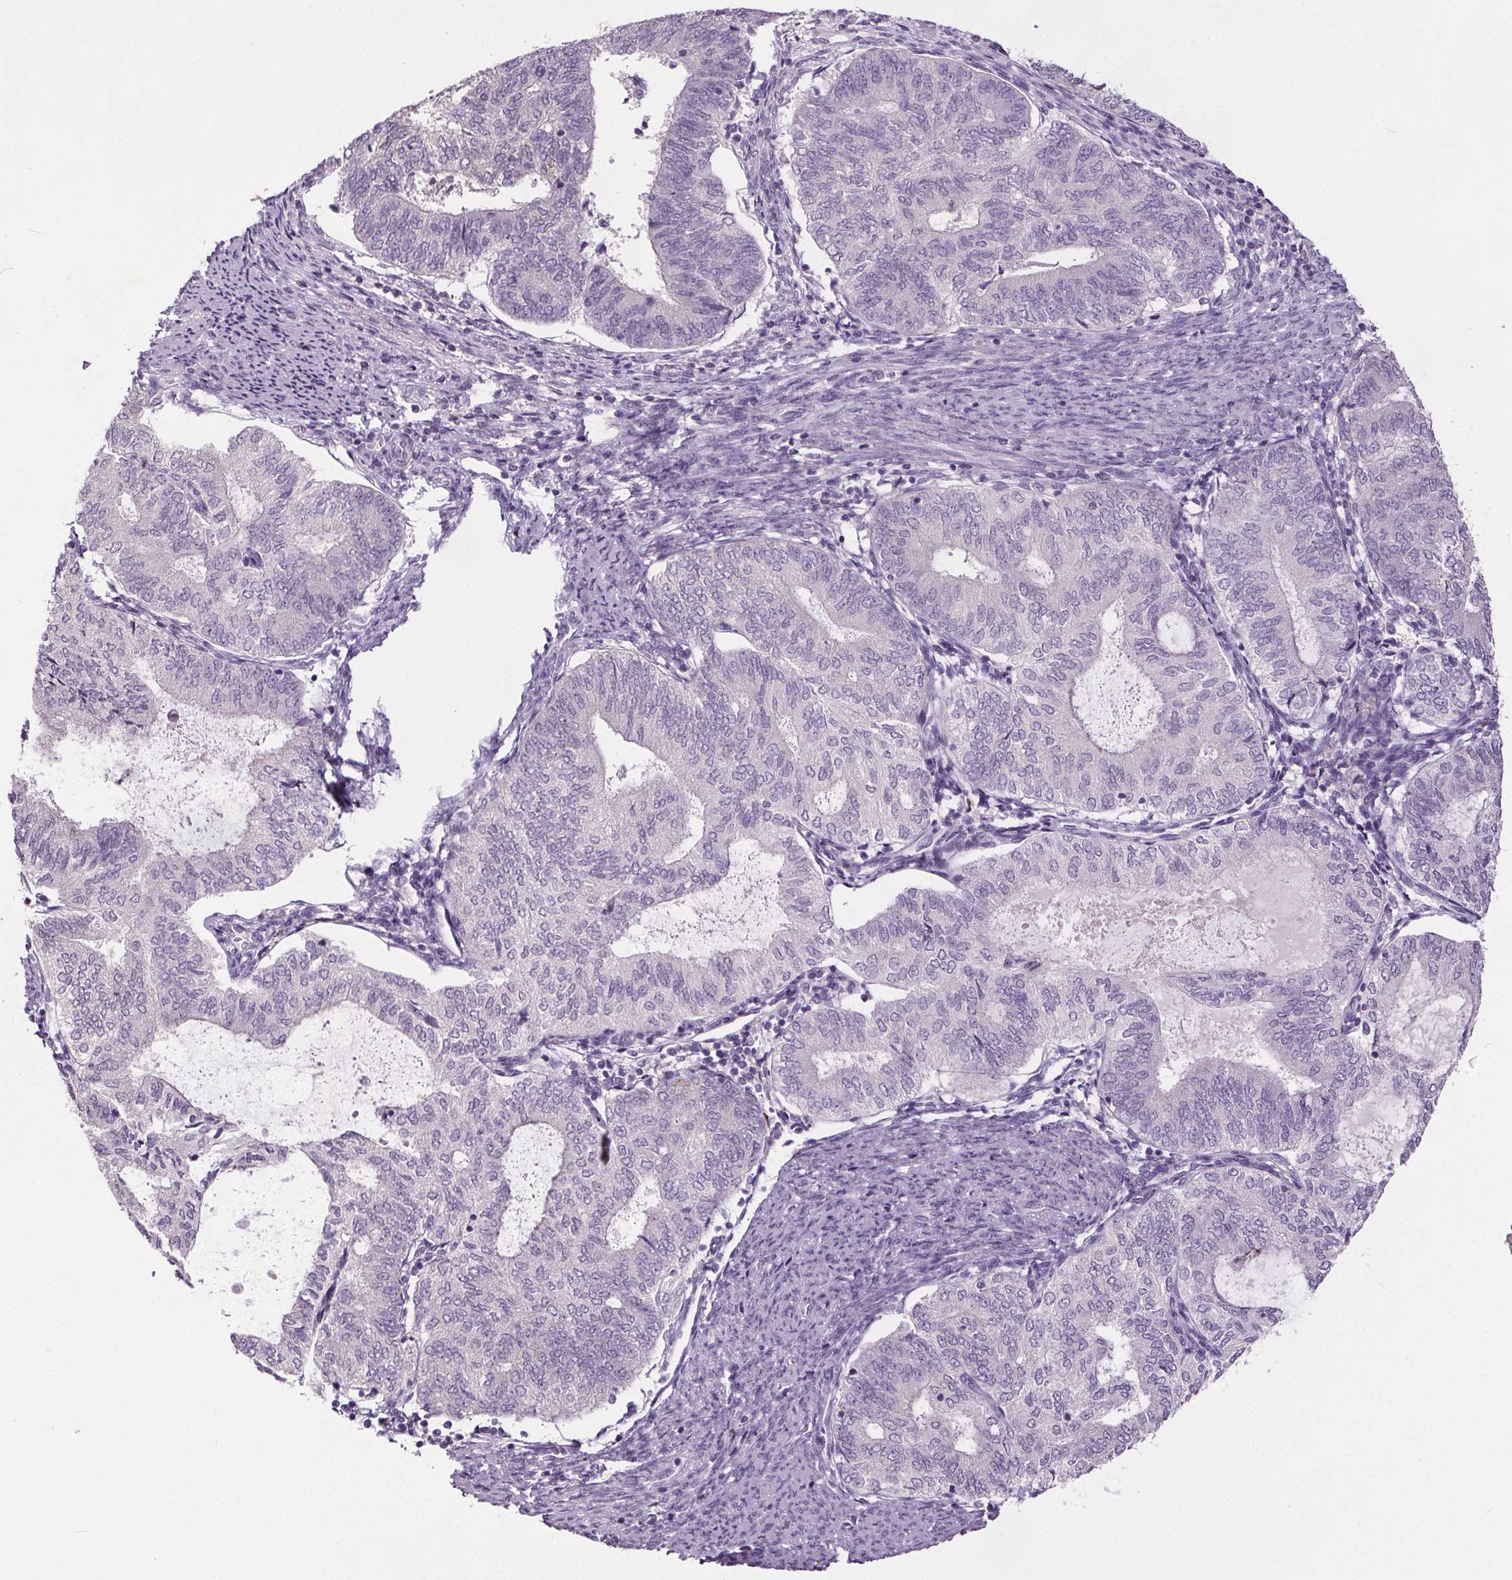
{"staining": {"intensity": "negative", "quantity": "none", "location": "none"}, "tissue": "endometrial cancer", "cell_type": "Tumor cells", "image_type": "cancer", "snomed": [{"axis": "morphology", "description": "Adenocarcinoma, NOS"}, {"axis": "topography", "description": "Endometrium"}], "caption": "This is an immunohistochemistry (IHC) histopathology image of human endometrial cancer. There is no expression in tumor cells.", "gene": "GPIHBP1", "patient": {"sex": "female", "age": 65}}